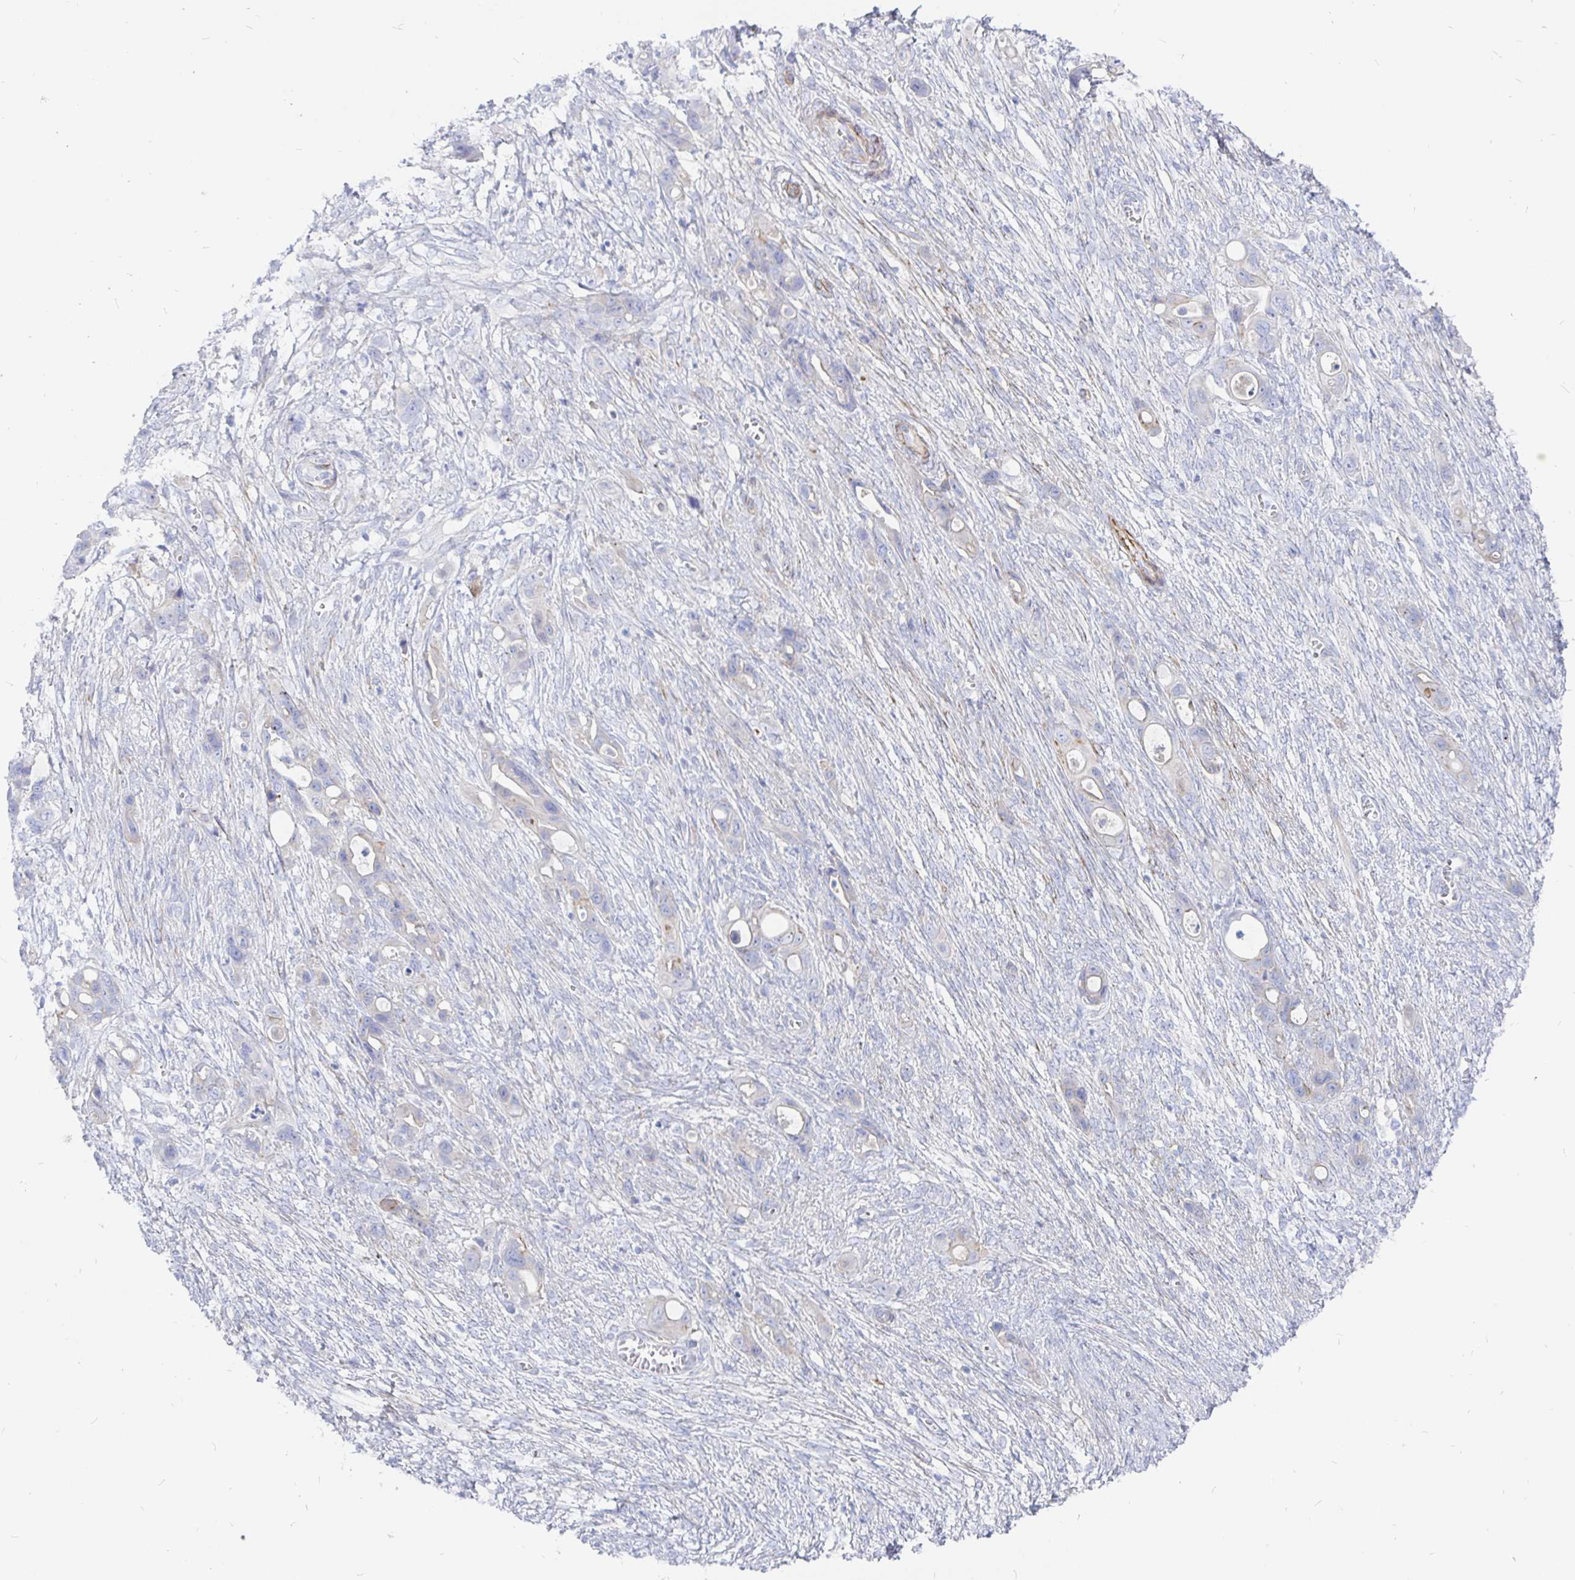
{"staining": {"intensity": "negative", "quantity": "none", "location": "none"}, "tissue": "ovarian cancer", "cell_type": "Tumor cells", "image_type": "cancer", "snomed": [{"axis": "morphology", "description": "Cystadenocarcinoma, mucinous, NOS"}, {"axis": "topography", "description": "Ovary"}], "caption": "IHC image of human ovarian cancer stained for a protein (brown), which shows no staining in tumor cells.", "gene": "COX16", "patient": {"sex": "female", "age": 70}}